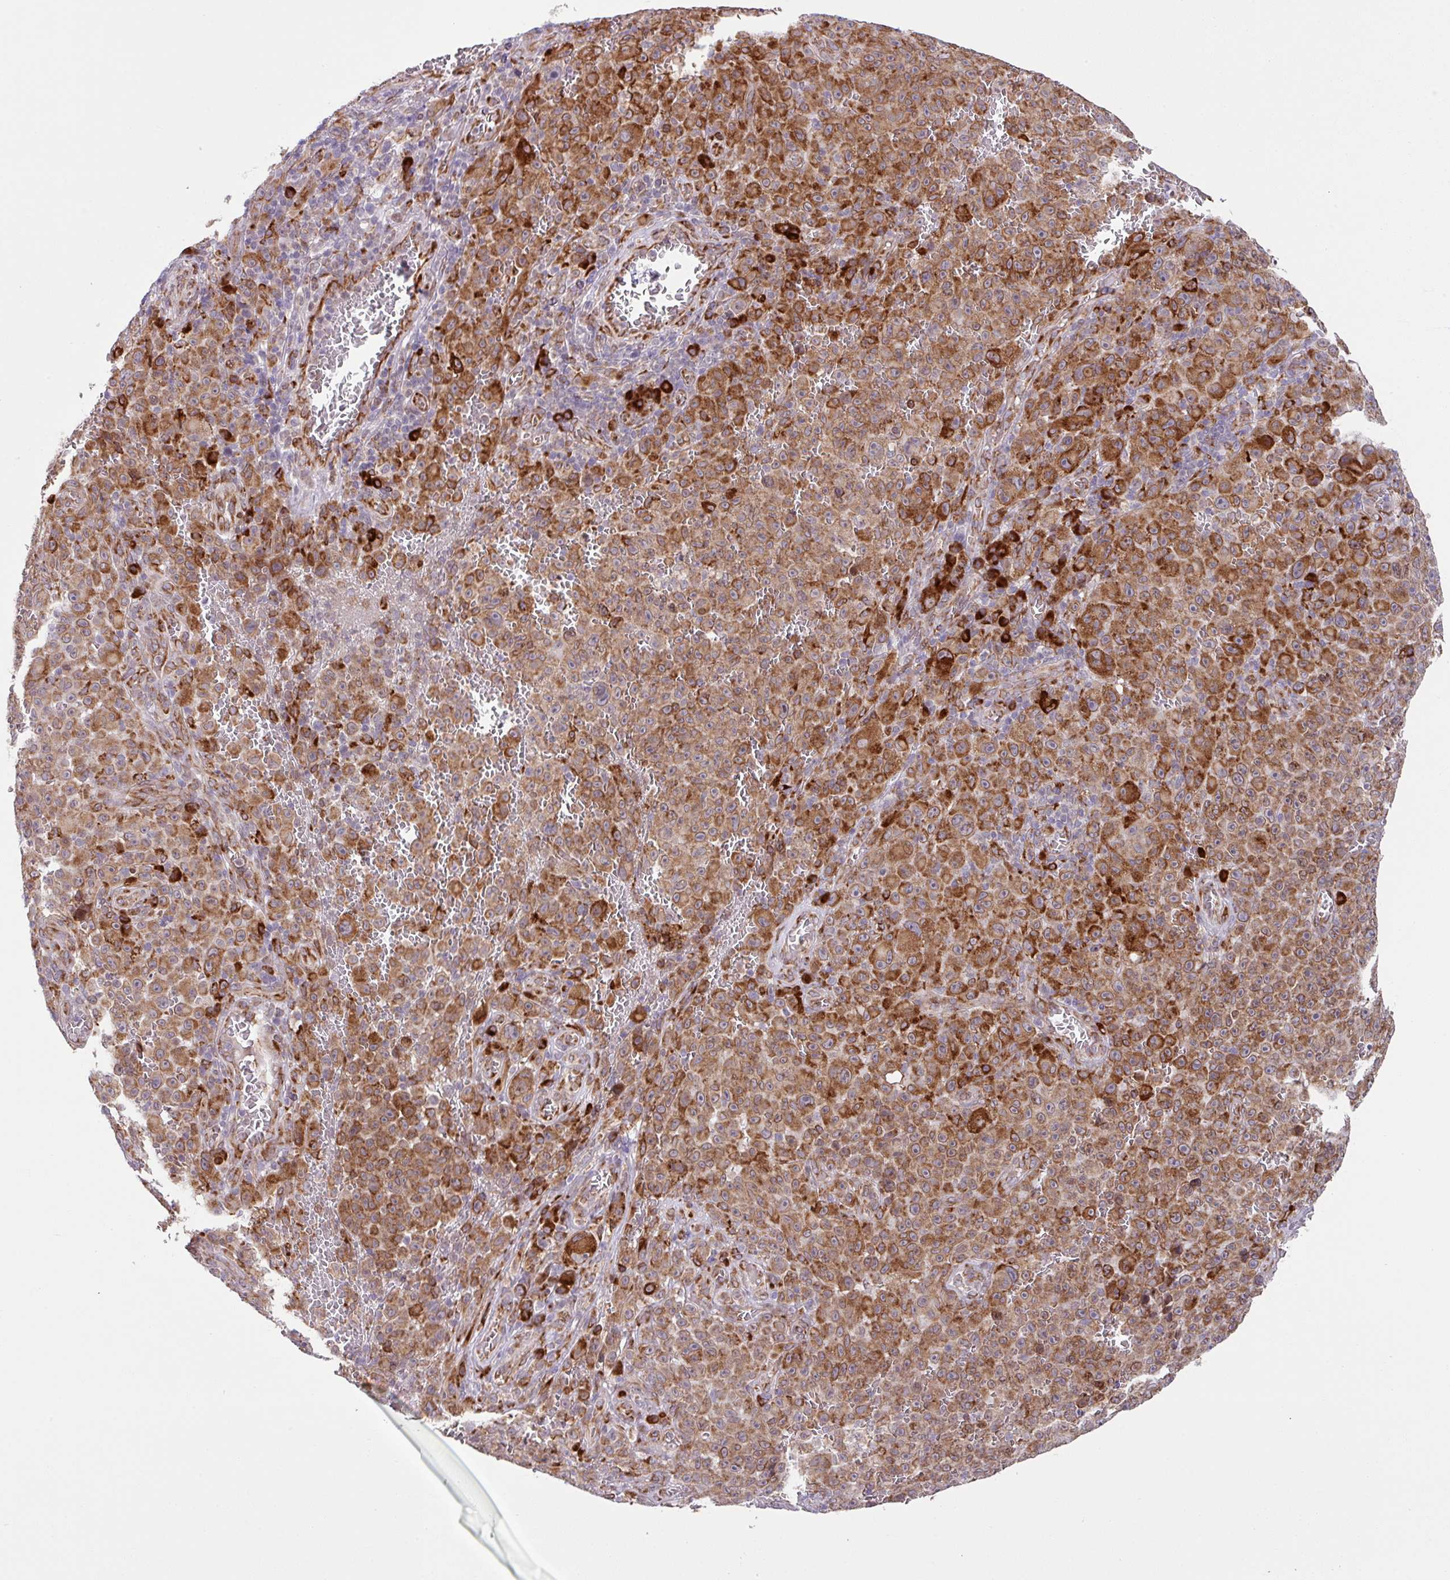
{"staining": {"intensity": "strong", "quantity": ">75%", "location": "cytoplasmic/membranous"}, "tissue": "melanoma", "cell_type": "Tumor cells", "image_type": "cancer", "snomed": [{"axis": "morphology", "description": "Malignant melanoma, NOS"}, {"axis": "topography", "description": "Skin"}], "caption": "Melanoma was stained to show a protein in brown. There is high levels of strong cytoplasmic/membranous expression in approximately >75% of tumor cells.", "gene": "SLC39A7", "patient": {"sex": "female", "age": 82}}